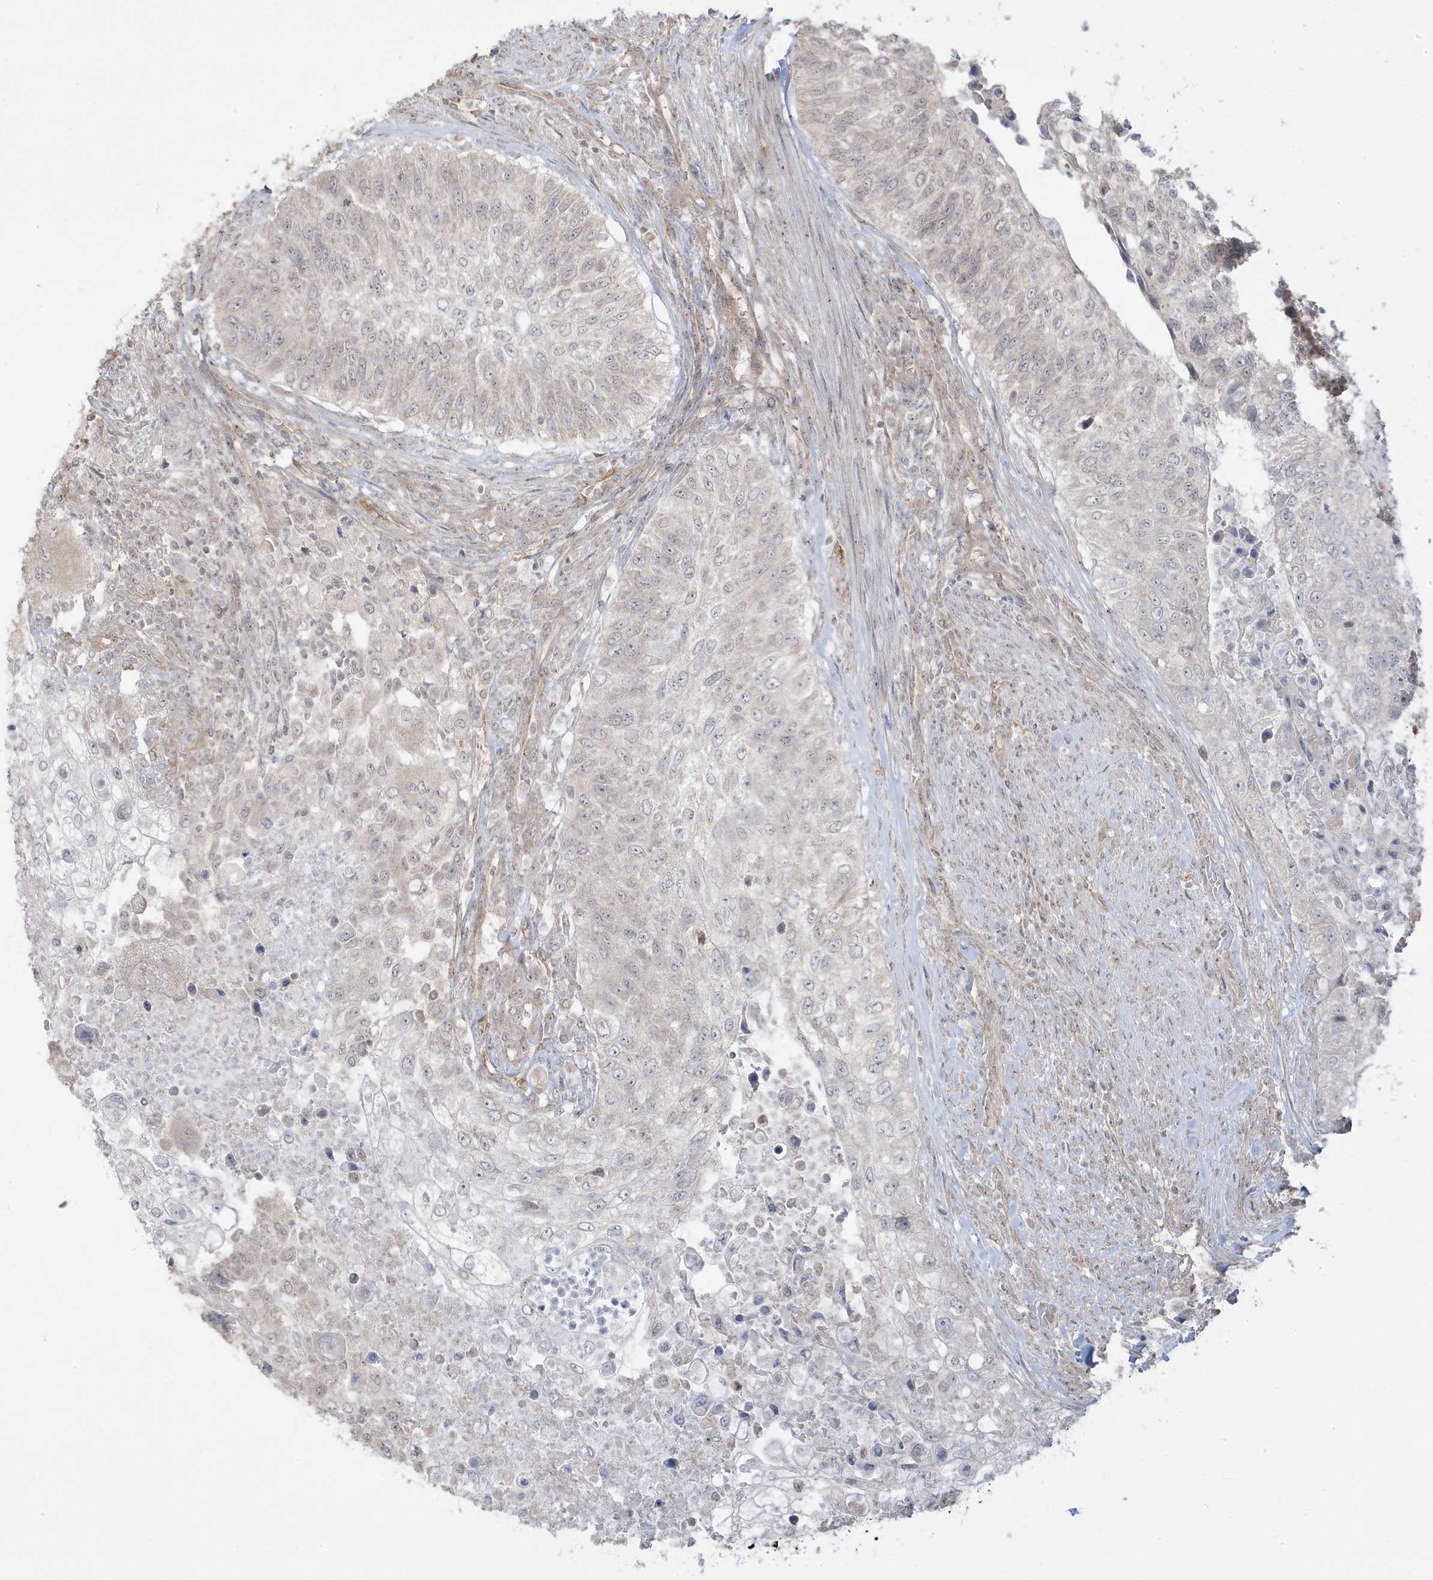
{"staining": {"intensity": "negative", "quantity": "none", "location": "none"}, "tissue": "urothelial cancer", "cell_type": "Tumor cells", "image_type": "cancer", "snomed": [{"axis": "morphology", "description": "Urothelial carcinoma, High grade"}, {"axis": "topography", "description": "Urinary bladder"}], "caption": "This is an immunohistochemistry (IHC) image of high-grade urothelial carcinoma. There is no staining in tumor cells.", "gene": "DNAJC12", "patient": {"sex": "female", "age": 60}}